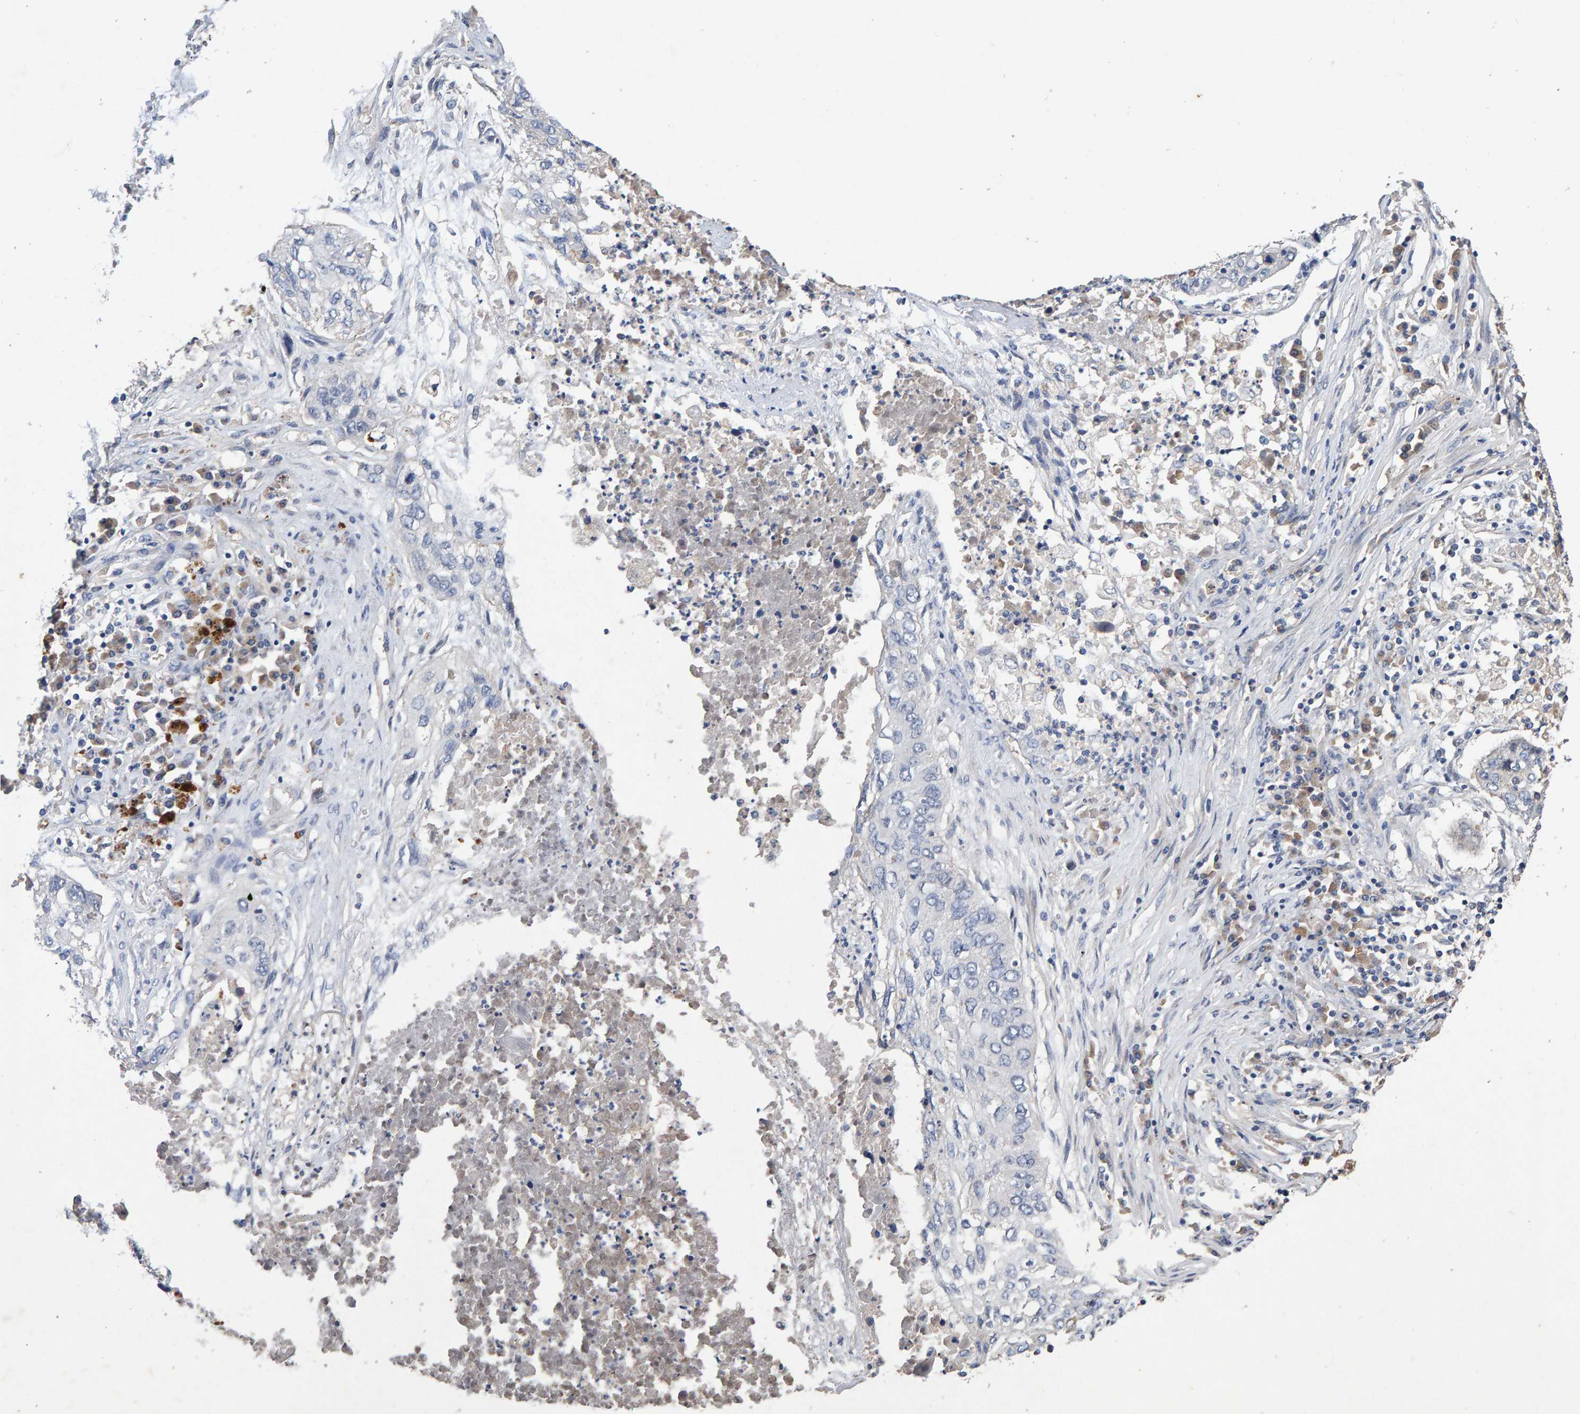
{"staining": {"intensity": "negative", "quantity": "none", "location": "none"}, "tissue": "lung cancer", "cell_type": "Tumor cells", "image_type": "cancer", "snomed": [{"axis": "morphology", "description": "Squamous cell carcinoma, NOS"}, {"axis": "topography", "description": "Lung"}], "caption": "IHC of human lung squamous cell carcinoma demonstrates no positivity in tumor cells.", "gene": "EFR3A", "patient": {"sex": "female", "age": 63}}